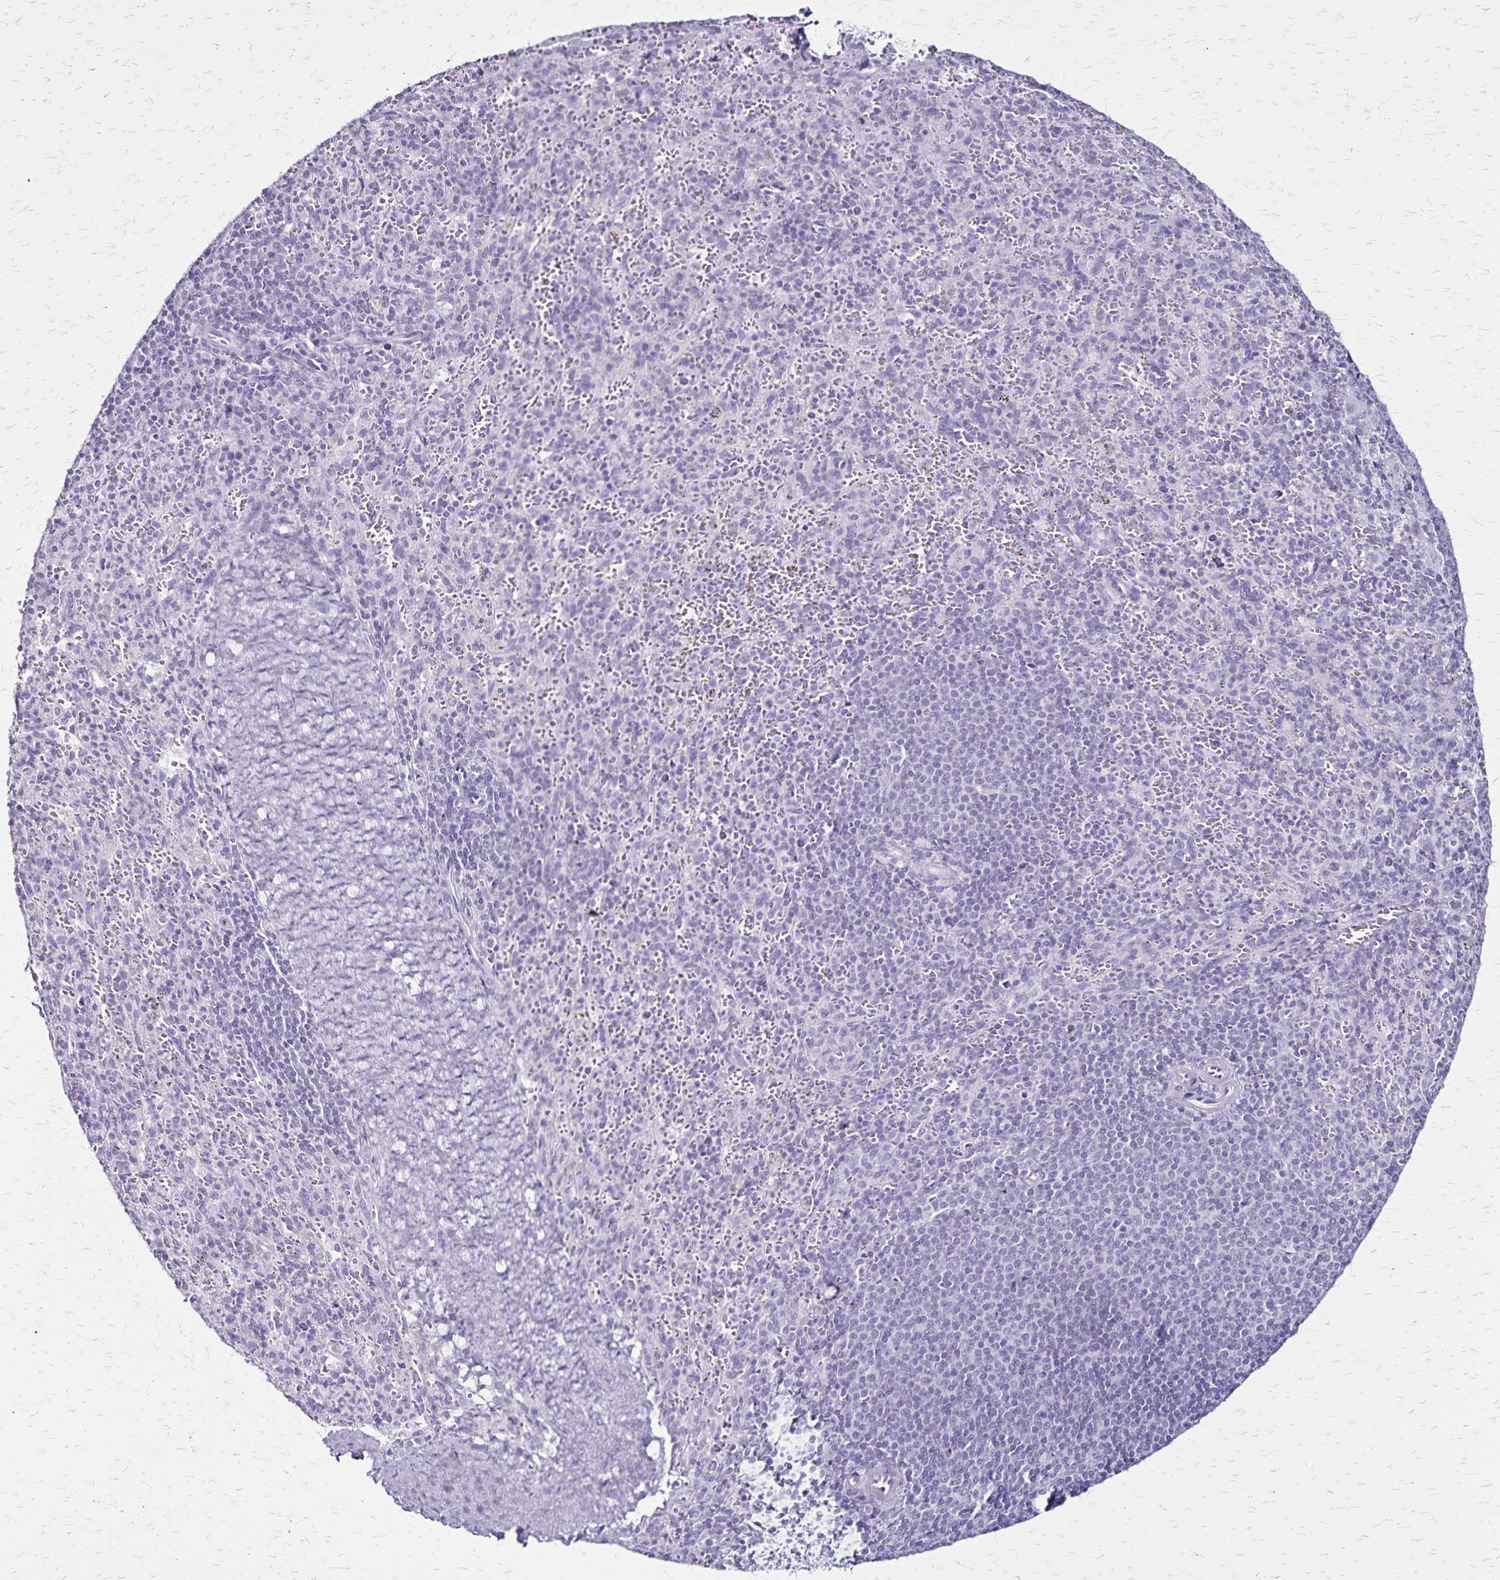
{"staining": {"intensity": "negative", "quantity": "none", "location": "none"}, "tissue": "spleen", "cell_type": "Cells in red pulp", "image_type": "normal", "snomed": [{"axis": "morphology", "description": "Normal tissue, NOS"}, {"axis": "topography", "description": "Spleen"}], "caption": "Image shows no significant protein staining in cells in red pulp of unremarkable spleen. (IHC, brightfield microscopy, high magnification).", "gene": "KRT2", "patient": {"sex": "male", "age": 57}}